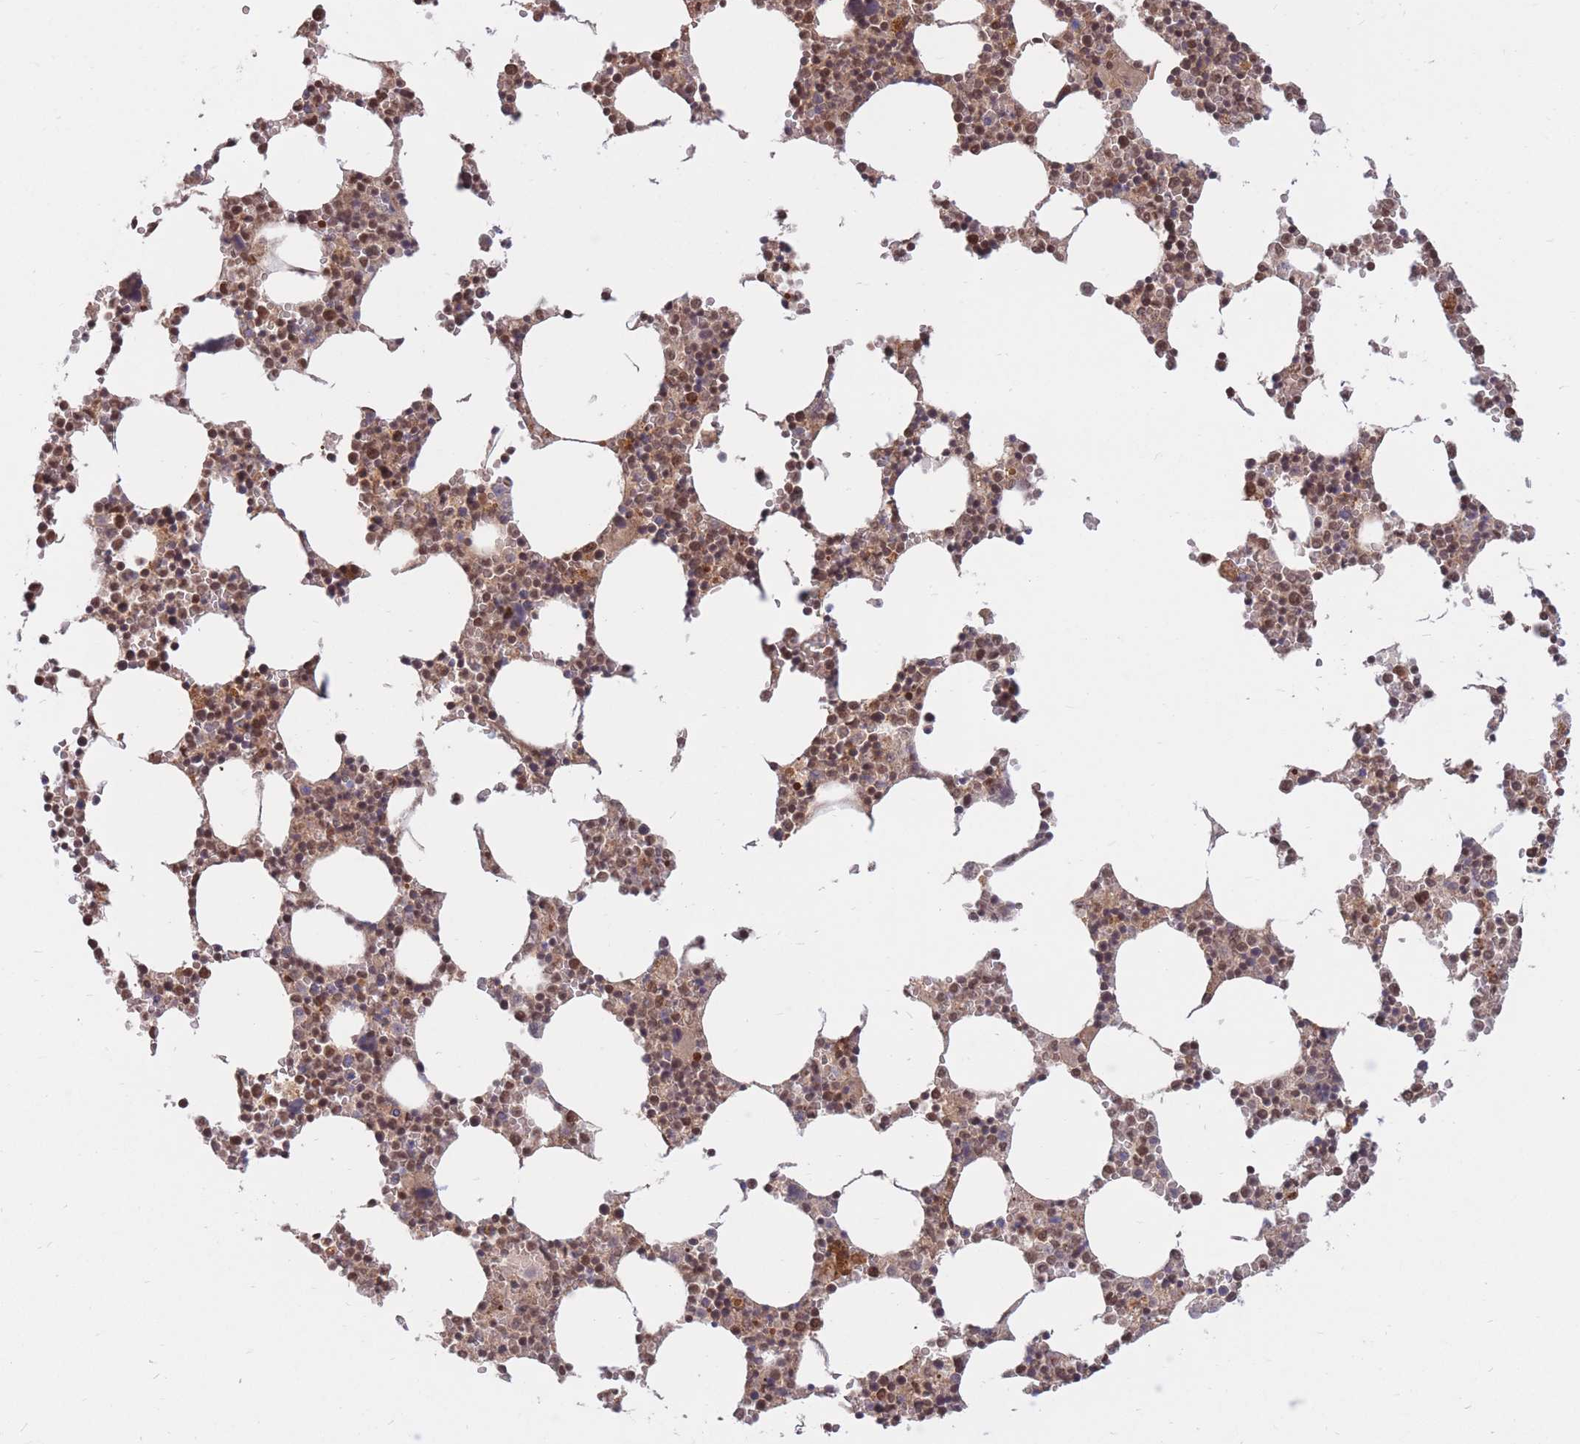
{"staining": {"intensity": "moderate", "quantity": ">75%", "location": "cytoplasmic/membranous,nuclear"}, "tissue": "bone marrow", "cell_type": "Hematopoietic cells", "image_type": "normal", "snomed": [{"axis": "morphology", "description": "Normal tissue, NOS"}, {"axis": "topography", "description": "Bone marrow"}], "caption": "Approximately >75% of hematopoietic cells in benign human bone marrow show moderate cytoplasmic/membranous,nuclear protein staining as visualized by brown immunohistochemical staining.", "gene": "SRA1", "patient": {"sex": "female", "age": 64}}